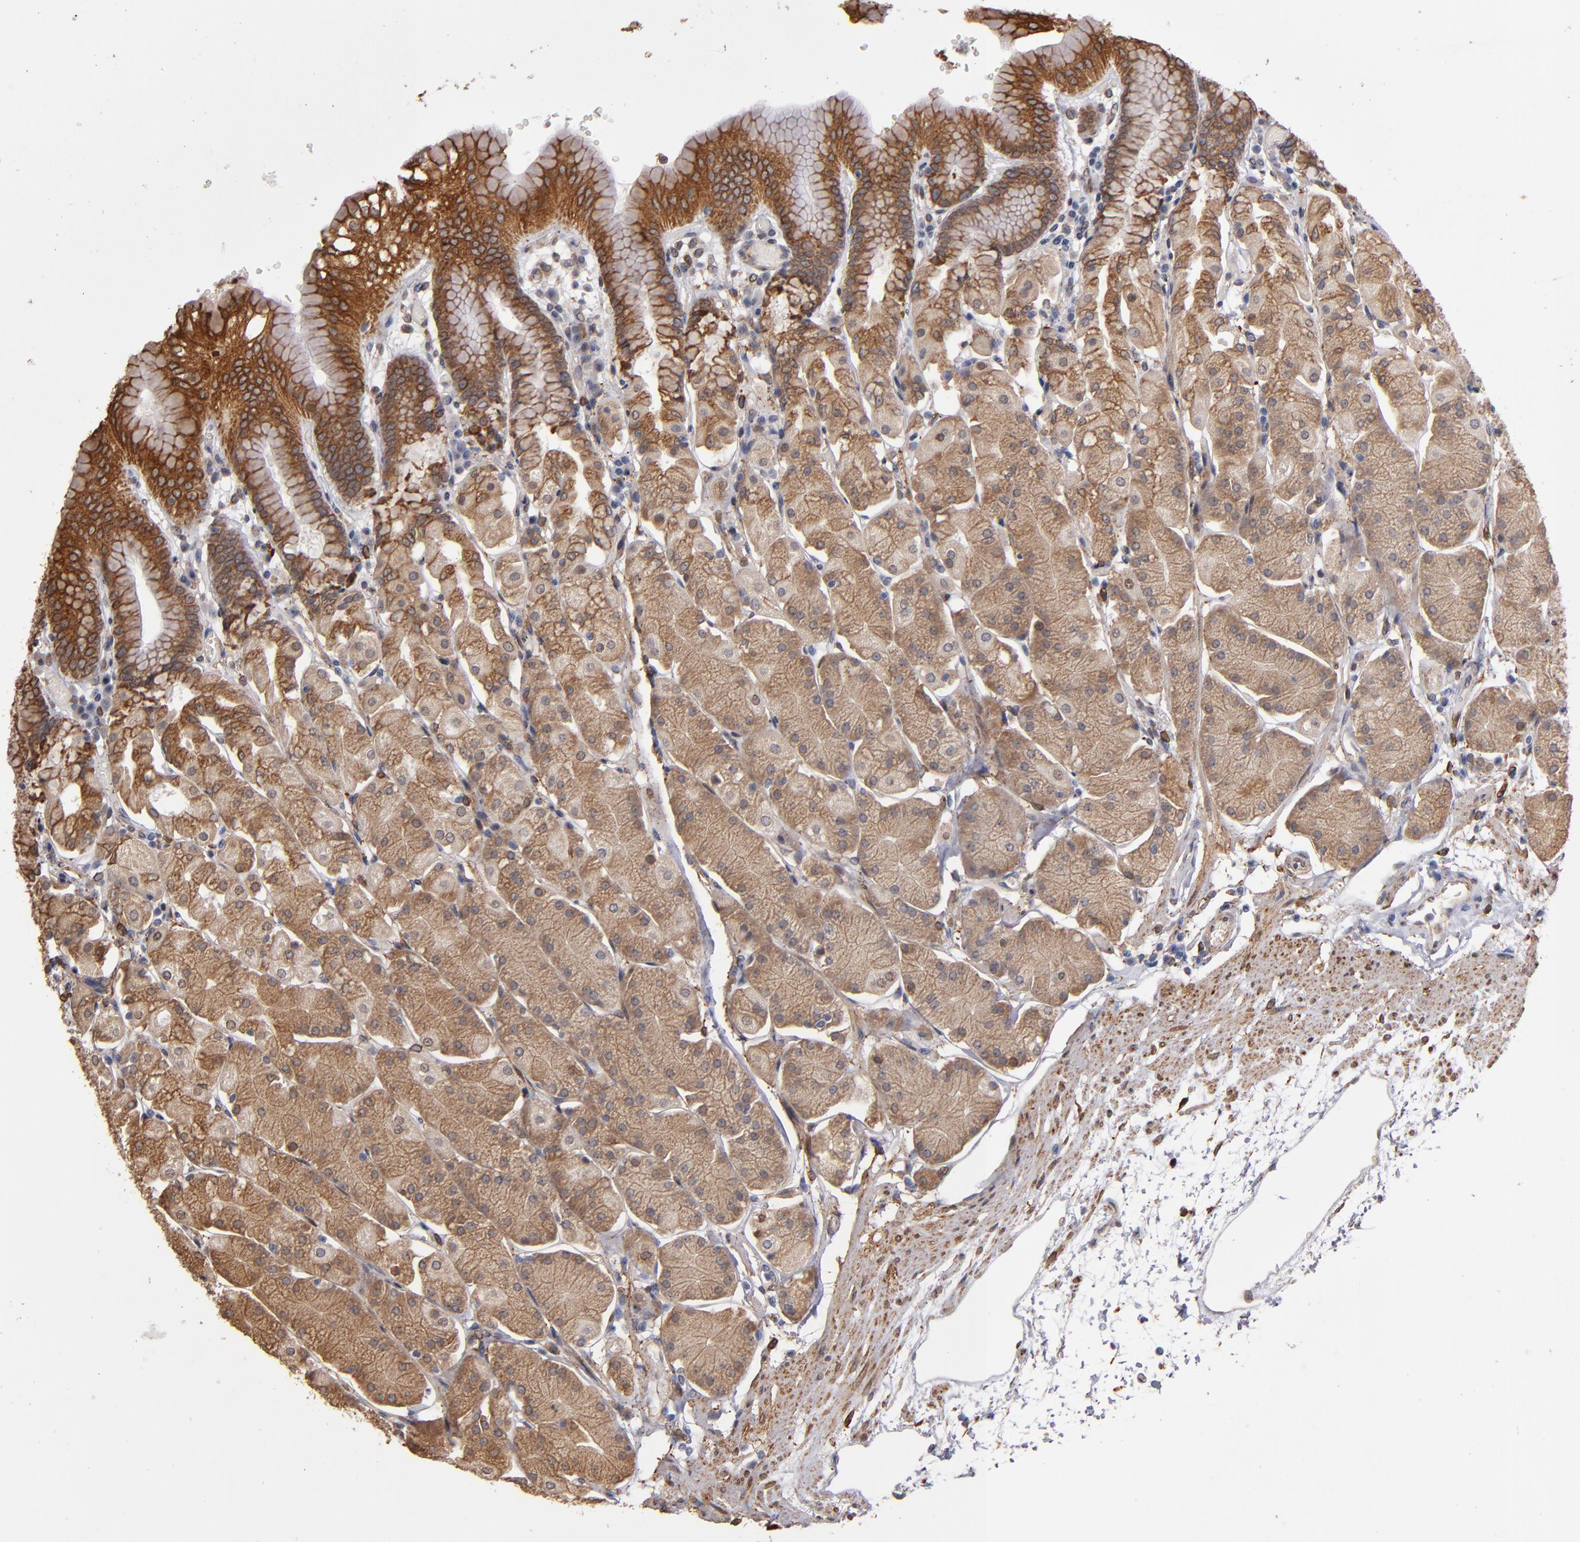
{"staining": {"intensity": "moderate", "quantity": ">75%", "location": "cytoplasmic/membranous"}, "tissue": "stomach", "cell_type": "Glandular cells", "image_type": "normal", "snomed": [{"axis": "morphology", "description": "Normal tissue, NOS"}, {"axis": "topography", "description": "Stomach, upper"}, {"axis": "topography", "description": "Stomach"}], "caption": "A high-resolution micrograph shows IHC staining of unremarkable stomach, which demonstrates moderate cytoplasmic/membranous staining in about >75% of glandular cells. (brown staining indicates protein expression, while blue staining denotes nuclei).", "gene": "PGRMC1", "patient": {"sex": "male", "age": 76}}